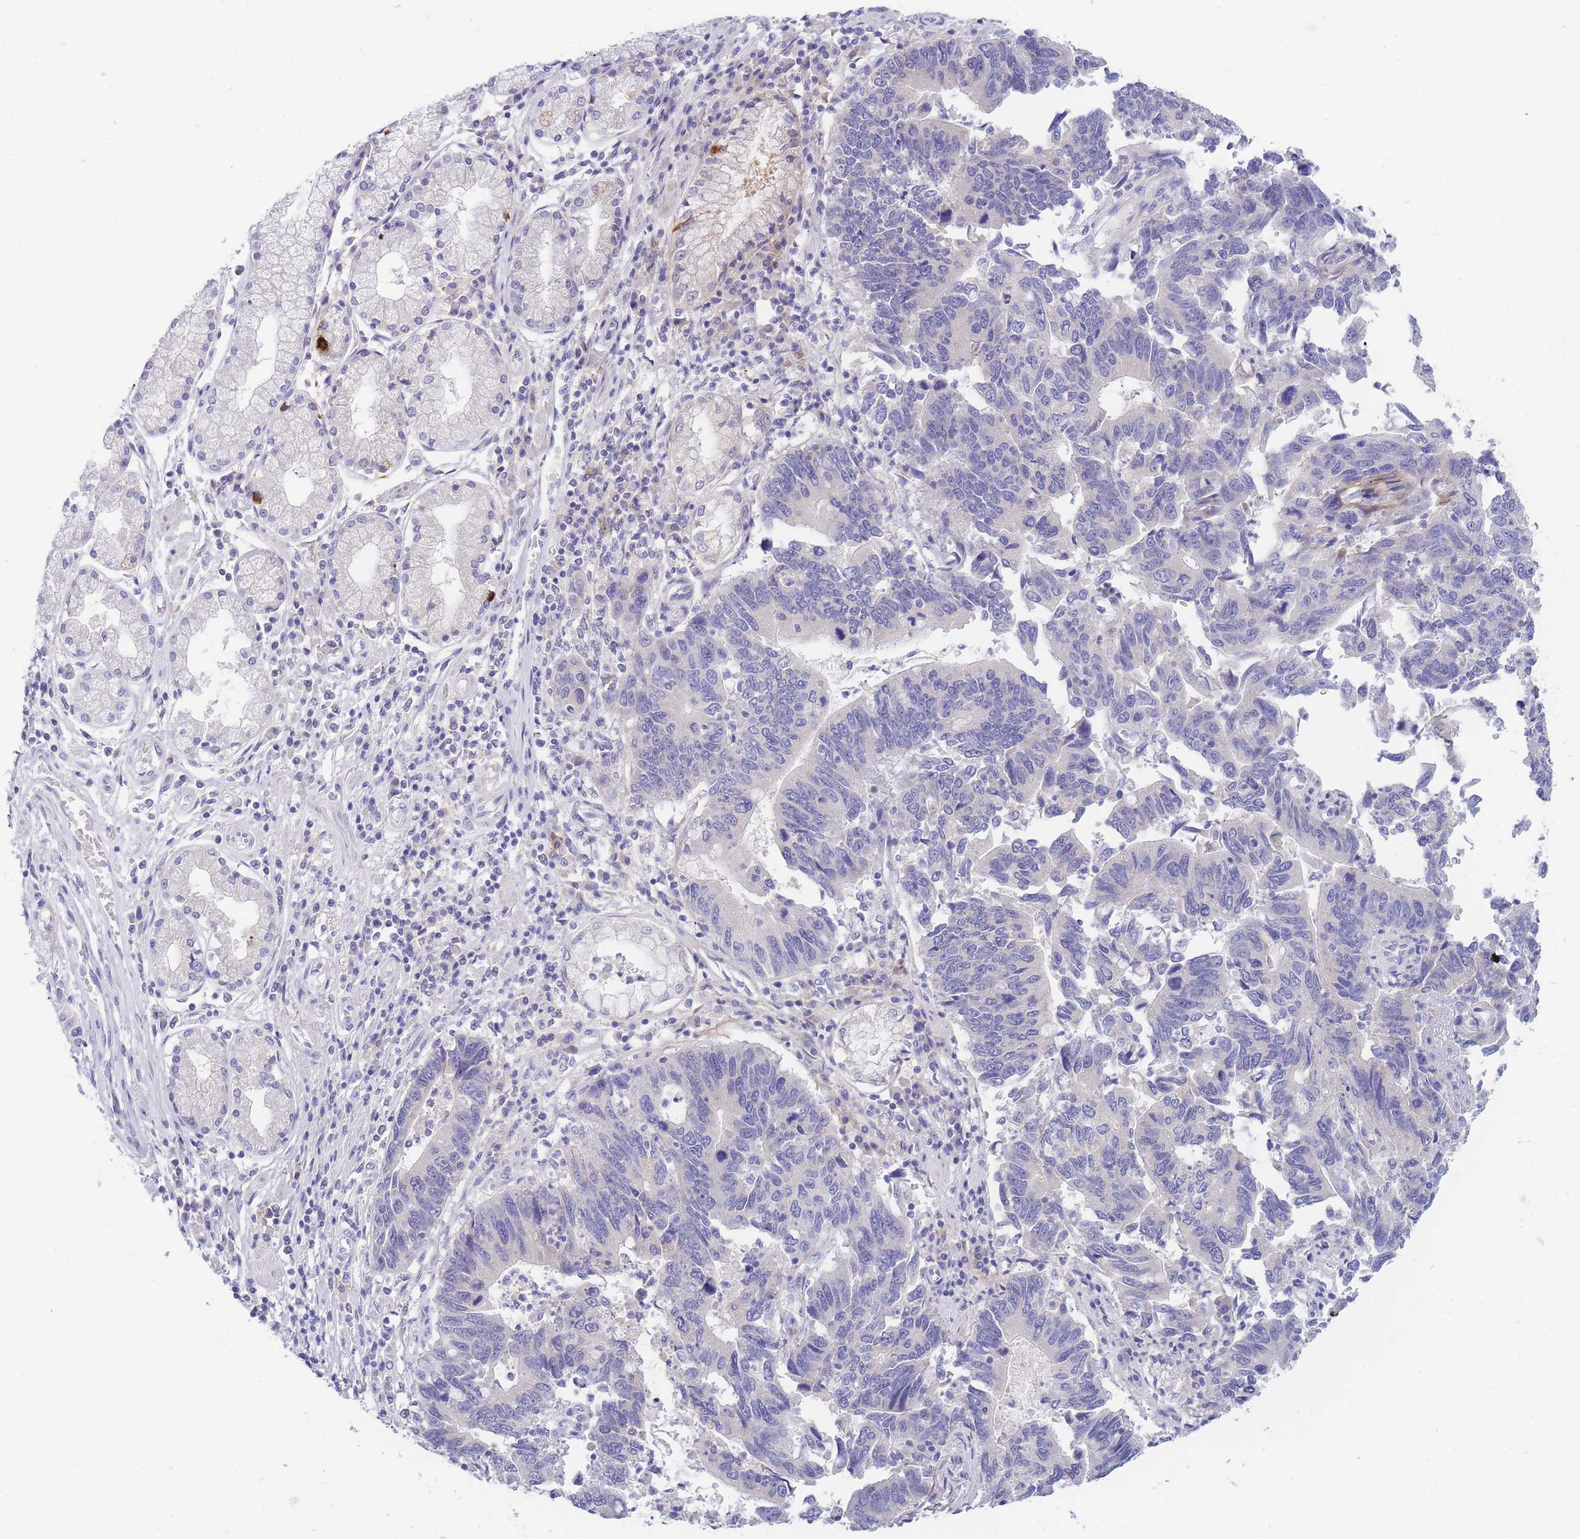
{"staining": {"intensity": "negative", "quantity": "none", "location": "none"}, "tissue": "stomach cancer", "cell_type": "Tumor cells", "image_type": "cancer", "snomed": [{"axis": "morphology", "description": "Adenocarcinoma, NOS"}, {"axis": "topography", "description": "Stomach"}], "caption": "An IHC micrograph of stomach cancer is shown. There is no staining in tumor cells of stomach cancer.", "gene": "PCDHB3", "patient": {"sex": "male", "age": 59}}